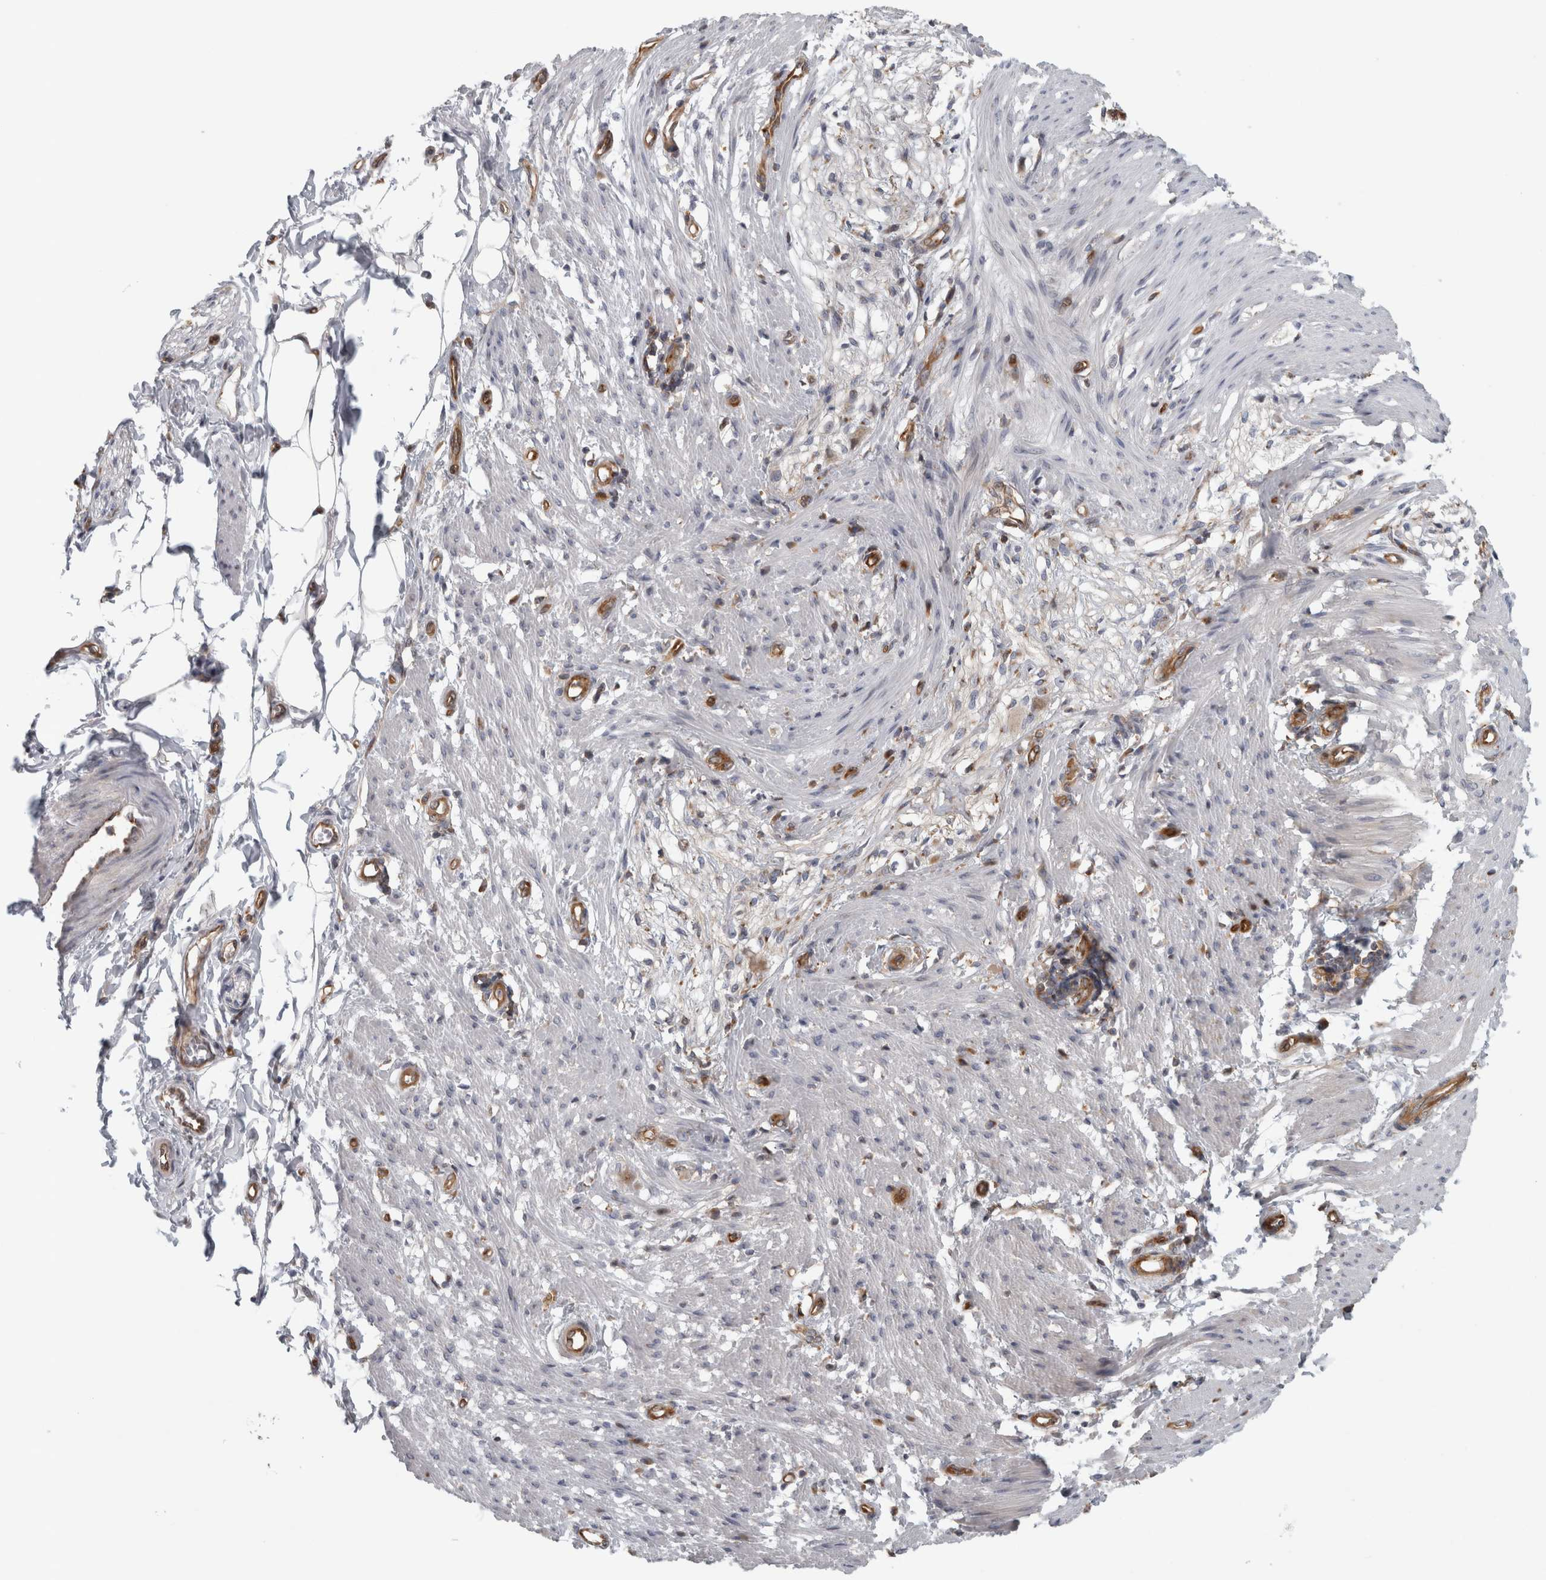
{"staining": {"intensity": "negative", "quantity": "none", "location": "none"}, "tissue": "smooth muscle", "cell_type": "Smooth muscle cells", "image_type": "normal", "snomed": [{"axis": "morphology", "description": "Normal tissue, NOS"}, {"axis": "morphology", "description": "Adenocarcinoma, NOS"}, {"axis": "topography", "description": "Smooth muscle"}, {"axis": "topography", "description": "Colon"}], "caption": "This is an immunohistochemistry image of benign smooth muscle. There is no positivity in smooth muscle cells.", "gene": "PEX6", "patient": {"sex": "male", "age": 14}}